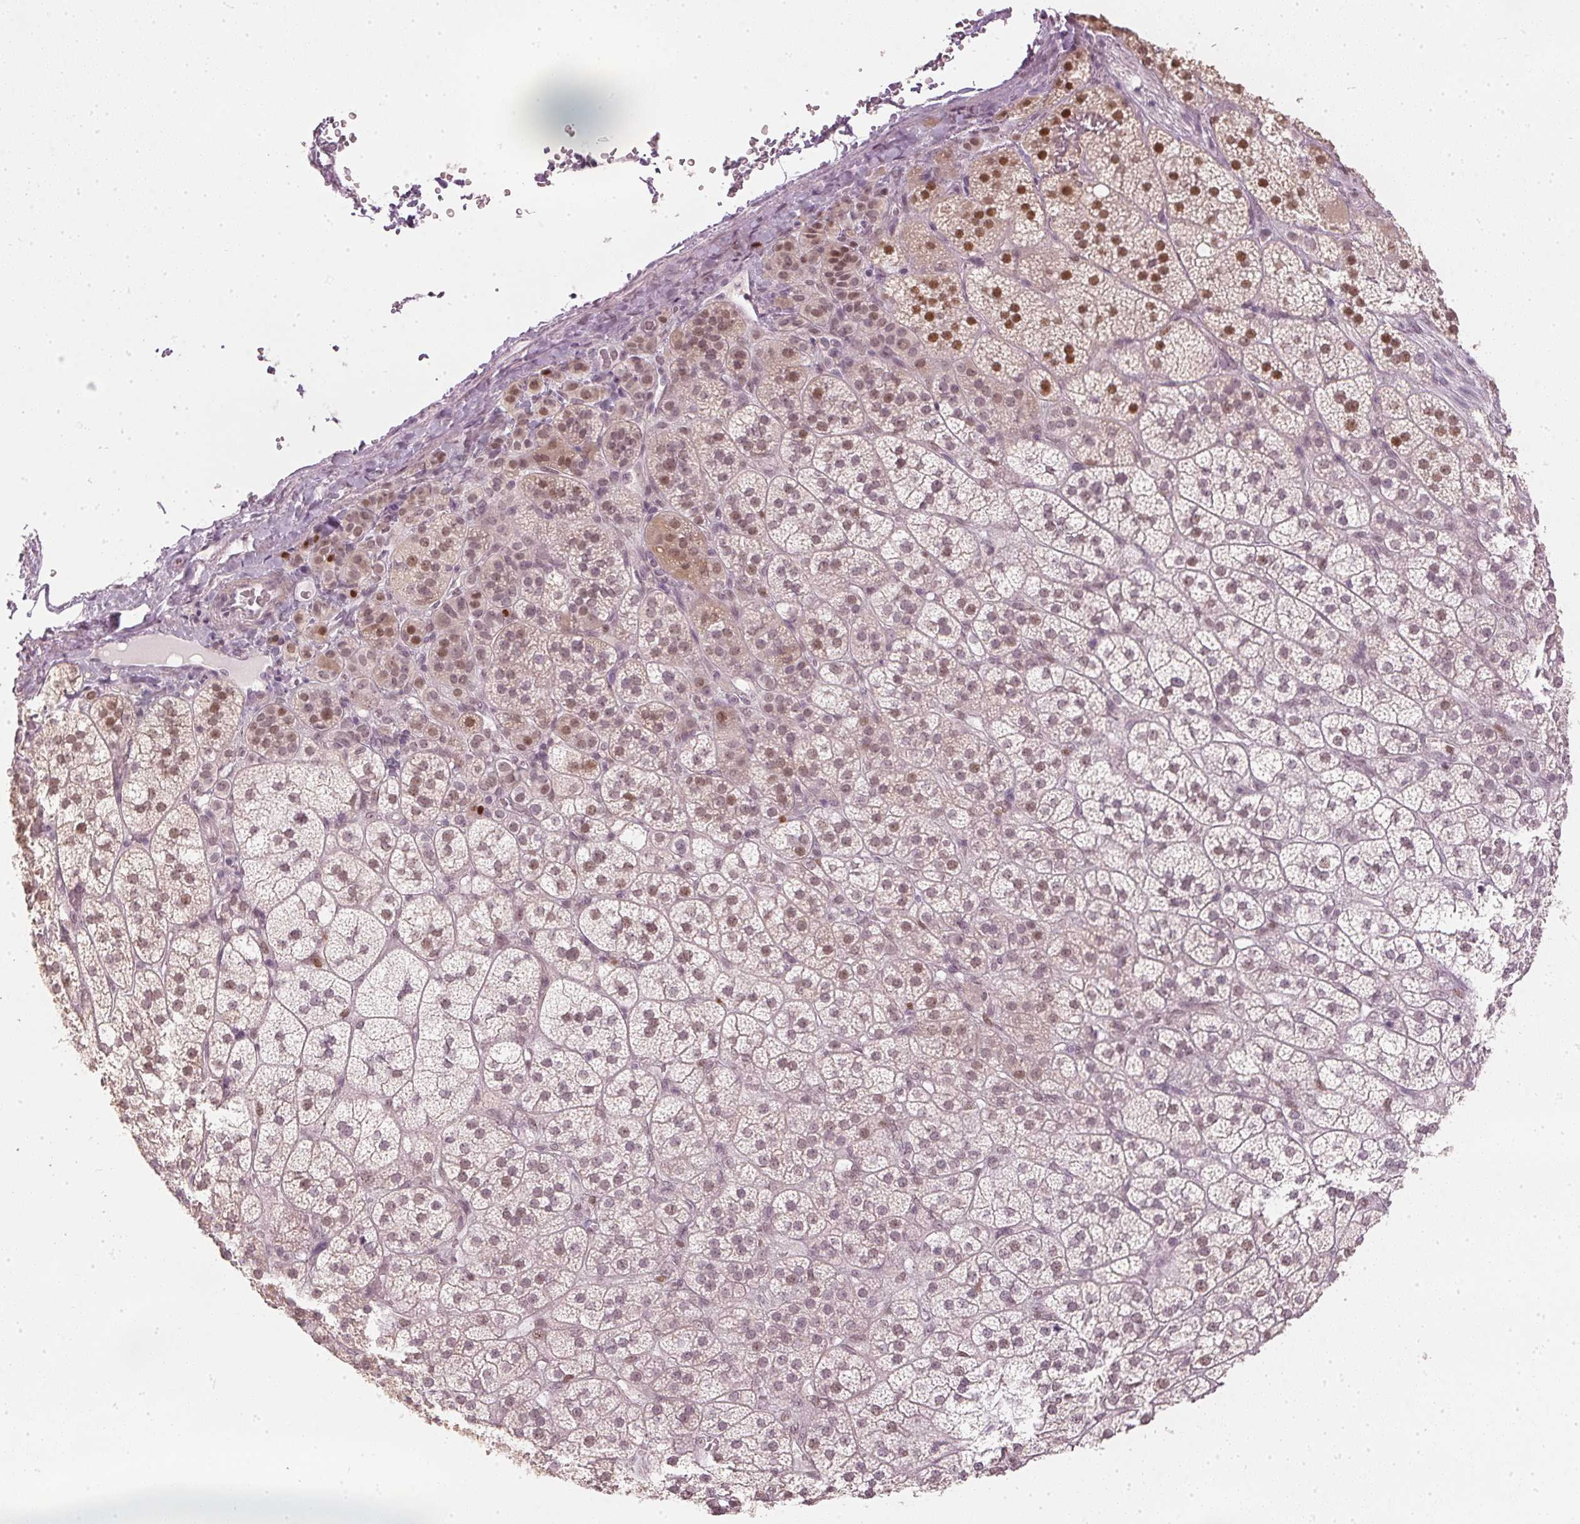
{"staining": {"intensity": "moderate", "quantity": "25%-75%", "location": "nuclear"}, "tissue": "adrenal gland", "cell_type": "Glandular cells", "image_type": "normal", "snomed": [{"axis": "morphology", "description": "Normal tissue, NOS"}, {"axis": "topography", "description": "Adrenal gland"}], "caption": "Moderate nuclear protein staining is appreciated in approximately 25%-75% of glandular cells in adrenal gland. The staining was performed using DAB to visualize the protein expression in brown, while the nuclei were stained in blue with hematoxylin (Magnification: 20x).", "gene": "ENSG00000267001", "patient": {"sex": "female", "age": 60}}